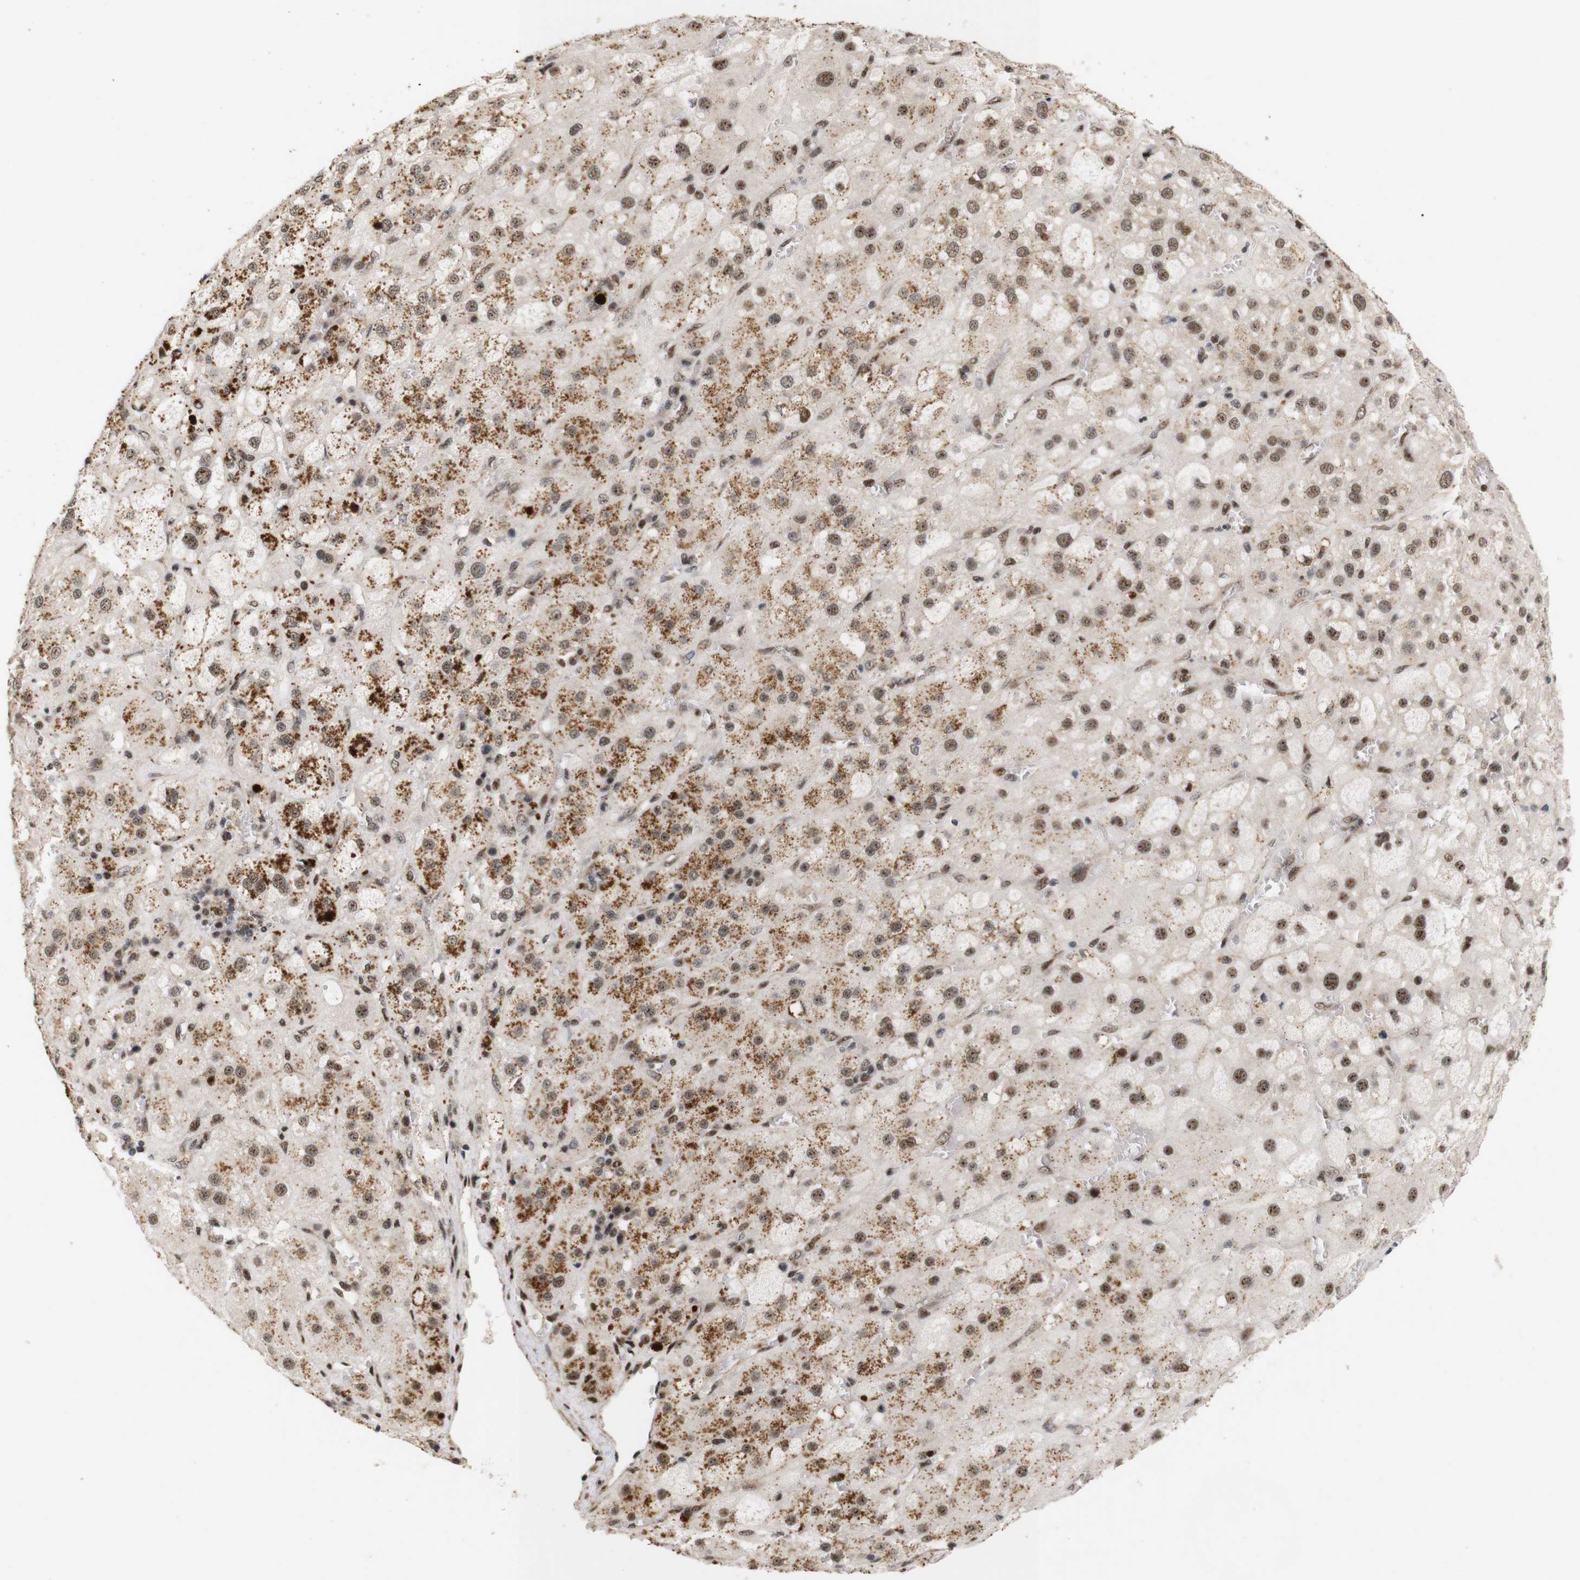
{"staining": {"intensity": "moderate", "quantity": ">75%", "location": "cytoplasmic/membranous,nuclear"}, "tissue": "adrenal gland", "cell_type": "Glandular cells", "image_type": "normal", "snomed": [{"axis": "morphology", "description": "Normal tissue, NOS"}, {"axis": "topography", "description": "Adrenal gland"}], "caption": "Brown immunohistochemical staining in unremarkable adrenal gland exhibits moderate cytoplasmic/membranous,nuclear expression in approximately >75% of glandular cells. (brown staining indicates protein expression, while blue staining denotes nuclei).", "gene": "PYM1", "patient": {"sex": "female", "age": 47}}